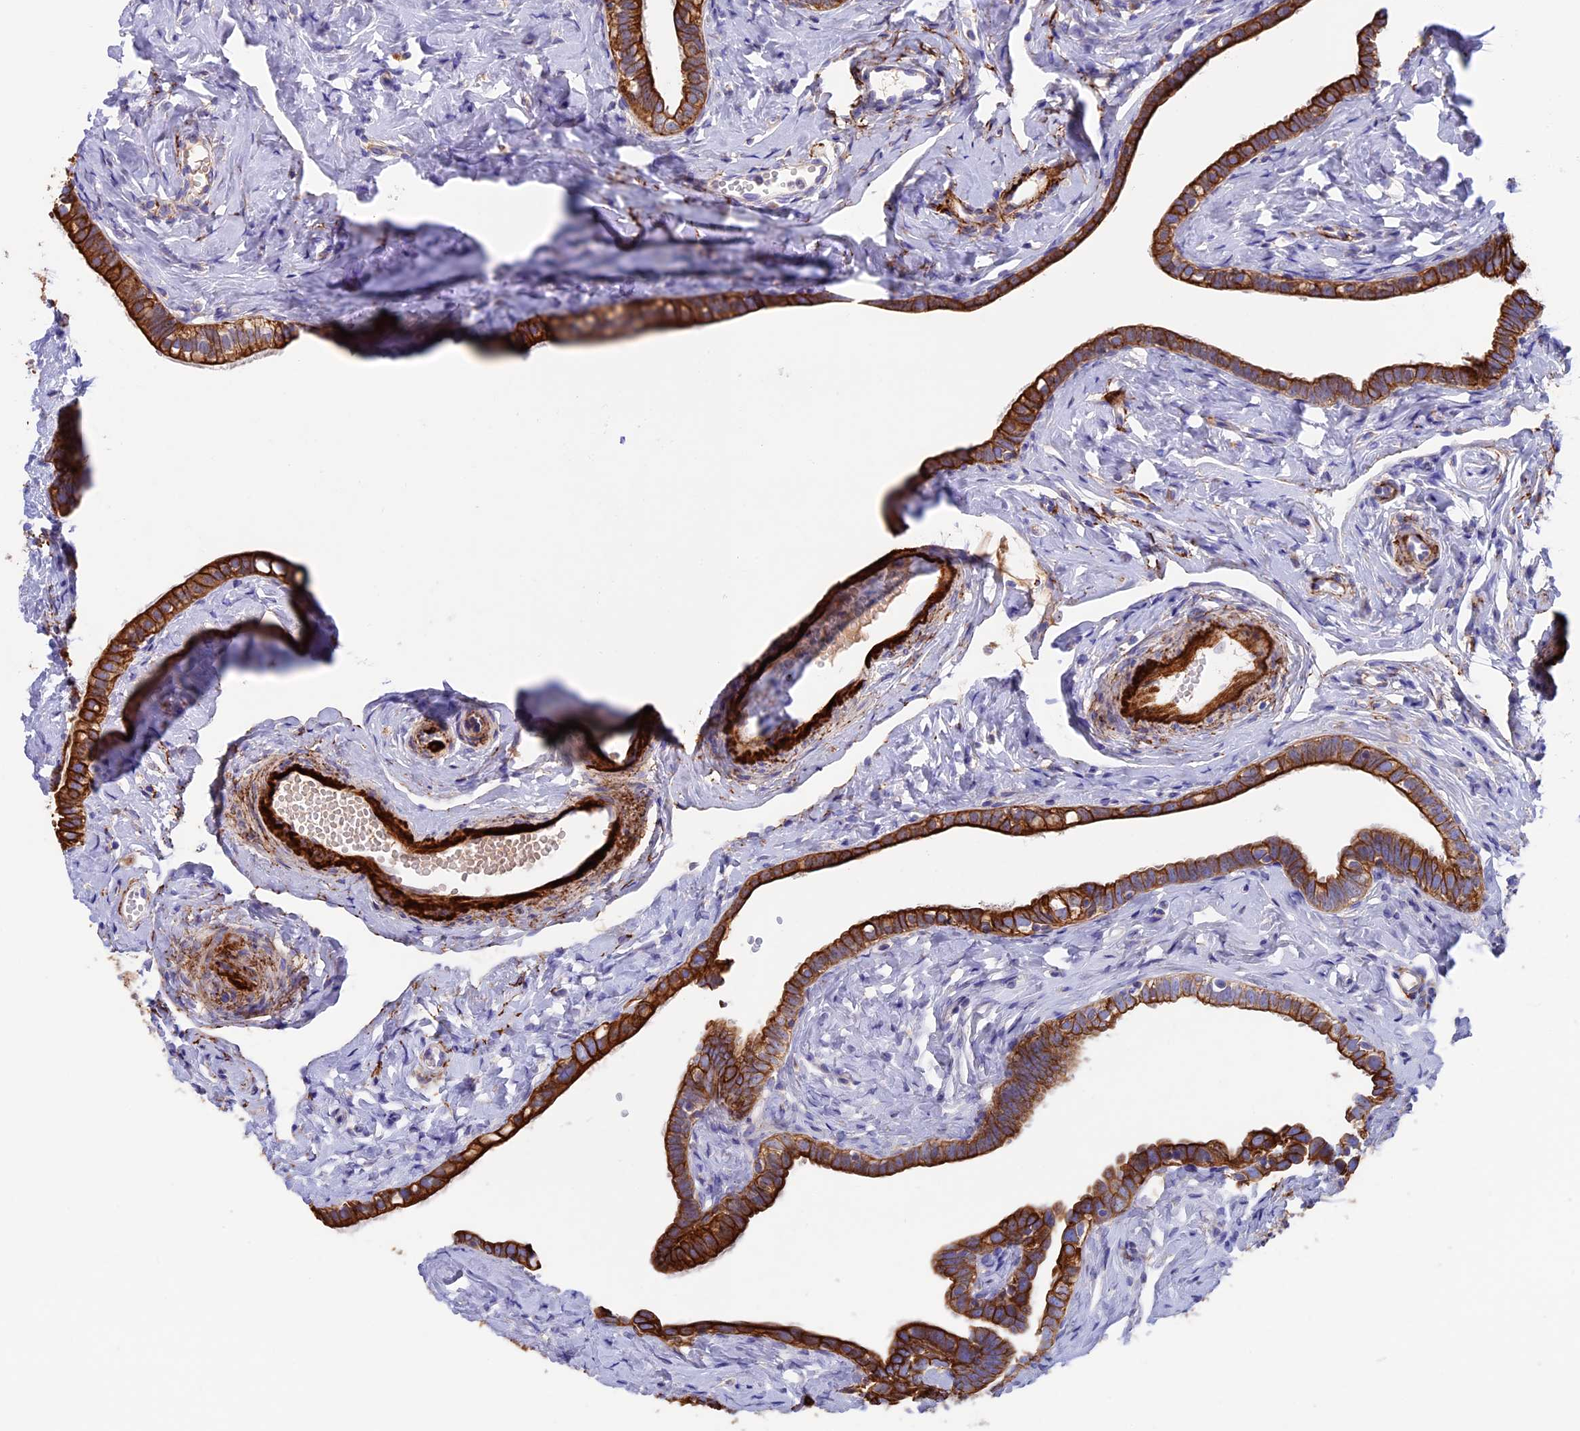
{"staining": {"intensity": "strong", "quantity": ">75%", "location": "cytoplasmic/membranous"}, "tissue": "fallopian tube", "cell_type": "Glandular cells", "image_type": "normal", "snomed": [{"axis": "morphology", "description": "Normal tissue, NOS"}, {"axis": "topography", "description": "Fallopian tube"}], "caption": "Immunohistochemistry image of unremarkable fallopian tube: human fallopian tube stained using immunohistochemistry shows high levels of strong protein expression localized specifically in the cytoplasmic/membranous of glandular cells, appearing as a cytoplasmic/membranous brown color.", "gene": "PTPN9", "patient": {"sex": "female", "age": 66}}